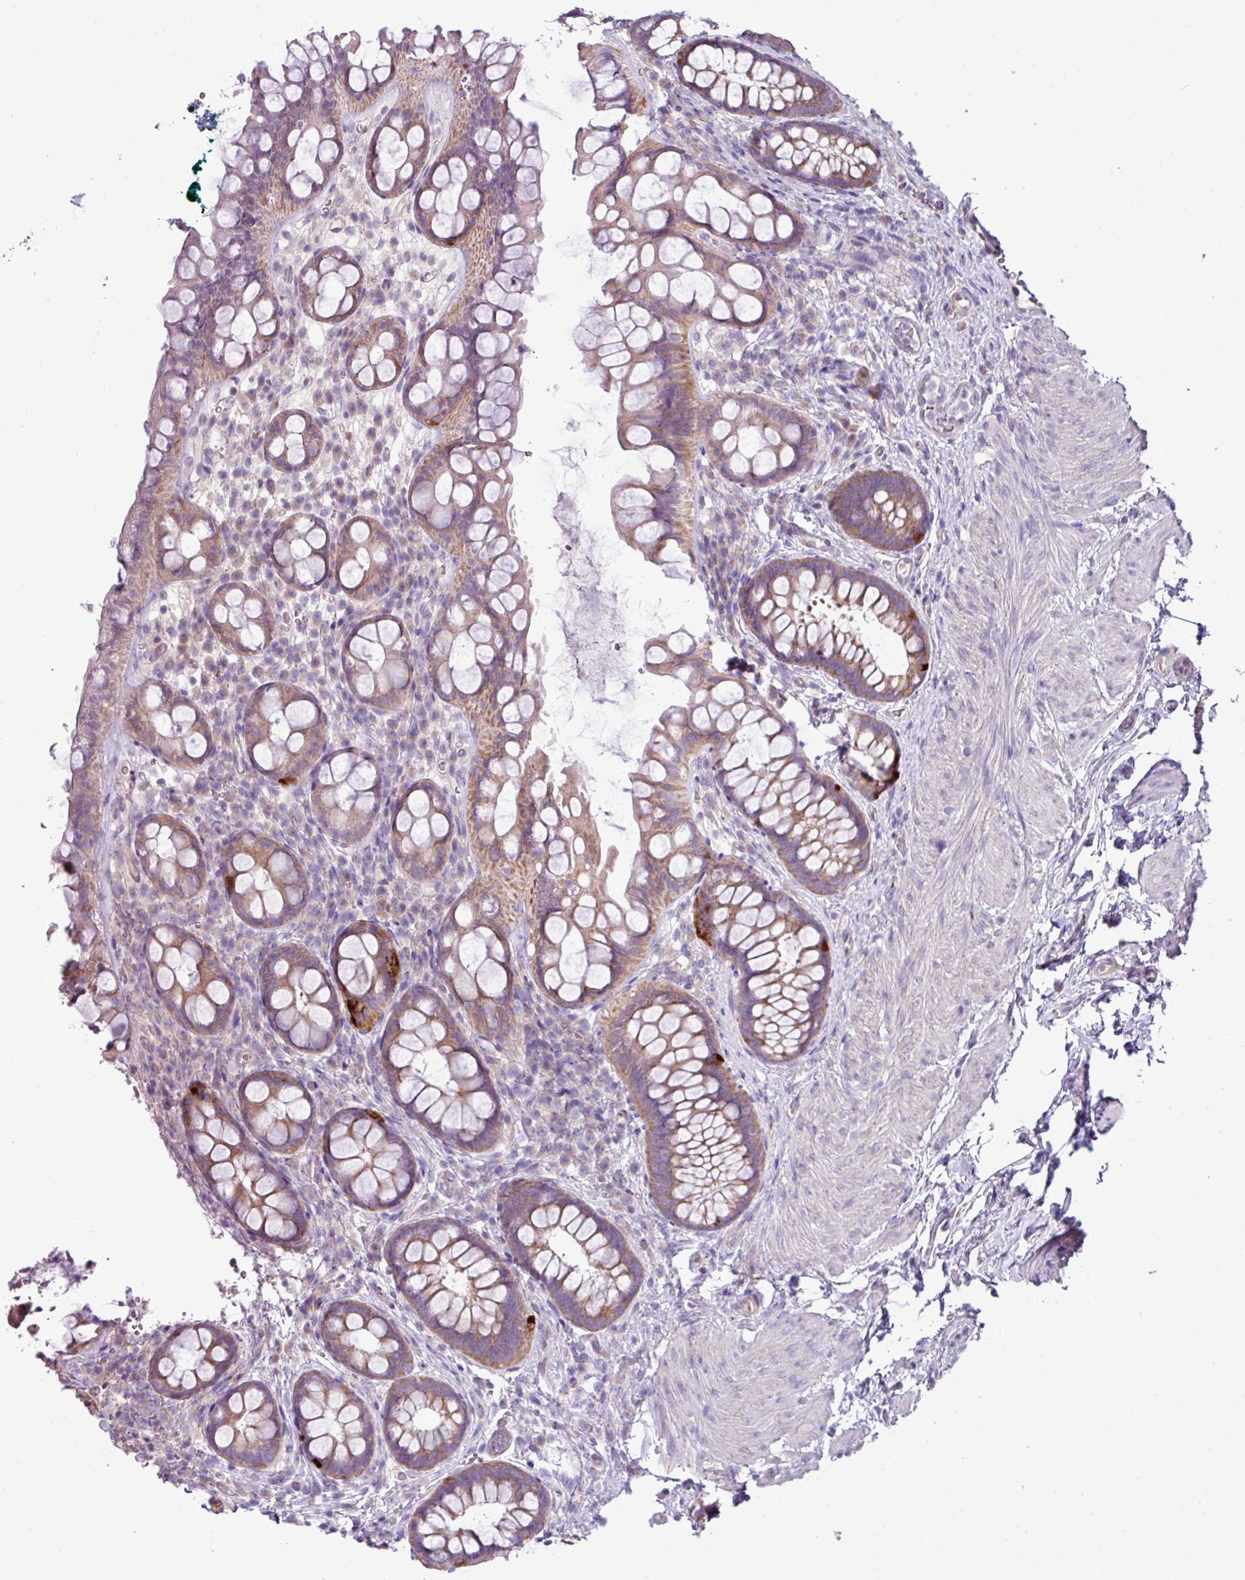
{"staining": {"intensity": "moderate", "quantity": ">75%", "location": "cytoplasmic/membranous"}, "tissue": "rectum", "cell_type": "Glandular cells", "image_type": "normal", "snomed": [{"axis": "morphology", "description": "Normal tissue, NOS"}, {"axis": "topography", "description": "Rectum"}, {"axis": "topography", "description": "Peripheral nerve tissue"}], "caption": "Protein analysis of normal rectum demonstrates moderate cytoplasmic/membranous expression in about >75% of glandular cells.", "gene": "AGAP4", "patient": {"sex": "female", "age": 69}}